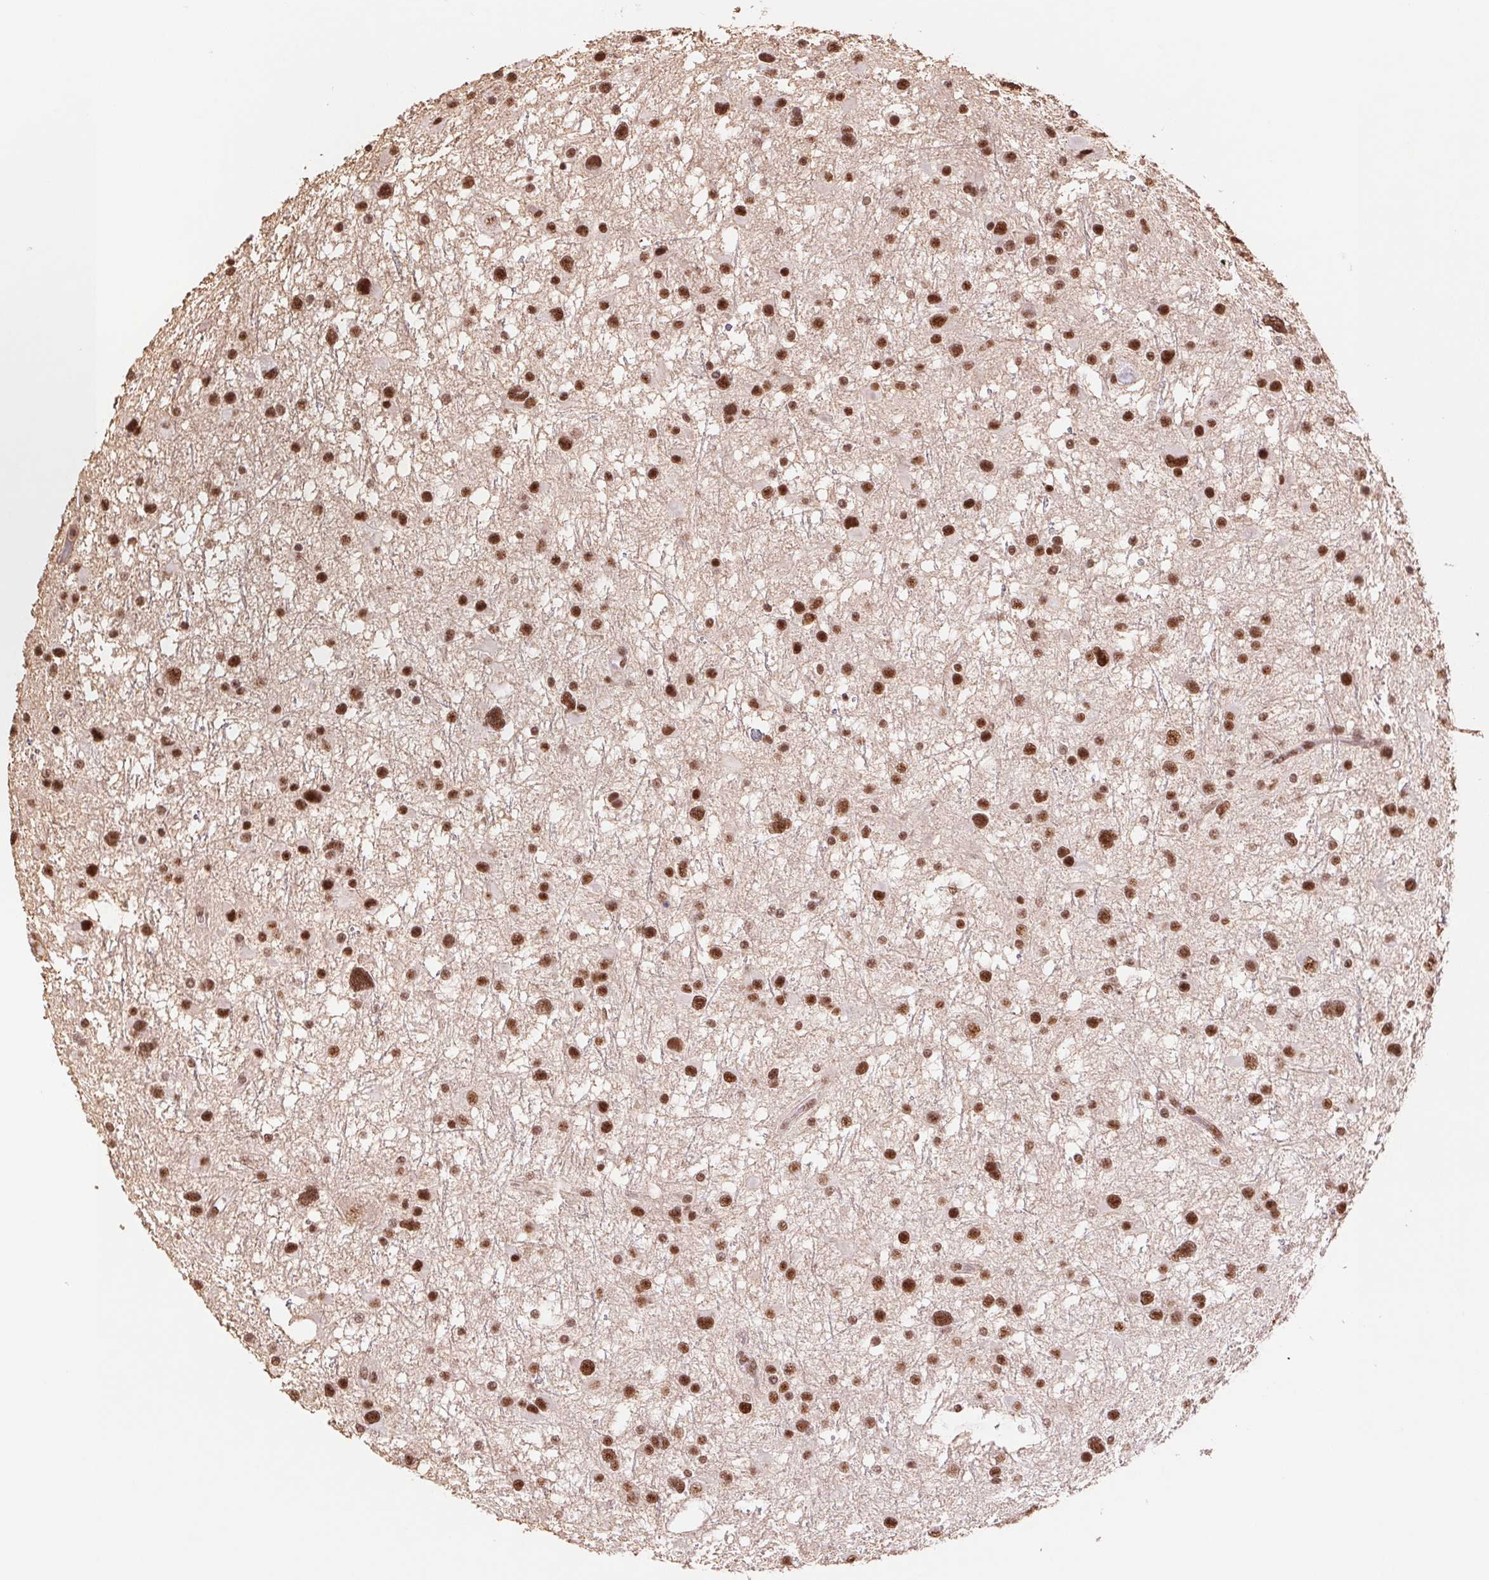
{"staining": {"intensity": "strong", "quantity": ">75%", "location": "nuclear"}, "tissue": "glioma", "cell_type": "Tumor cells", "image_type": "cancer", "snomed": [{"axis": "morphology", "description": "Glioma, malignant, Low grade"}, {"axis": "topography", "description": "Brain"}], "caption": "DAB immunohistochemical staining of human malignant glioma (low-grade) exhibits strong nuclear protein staining in approximately >75% of tumor cells.", "gene": "SREK1", "patient": {"sex": "female", "age": 32}}